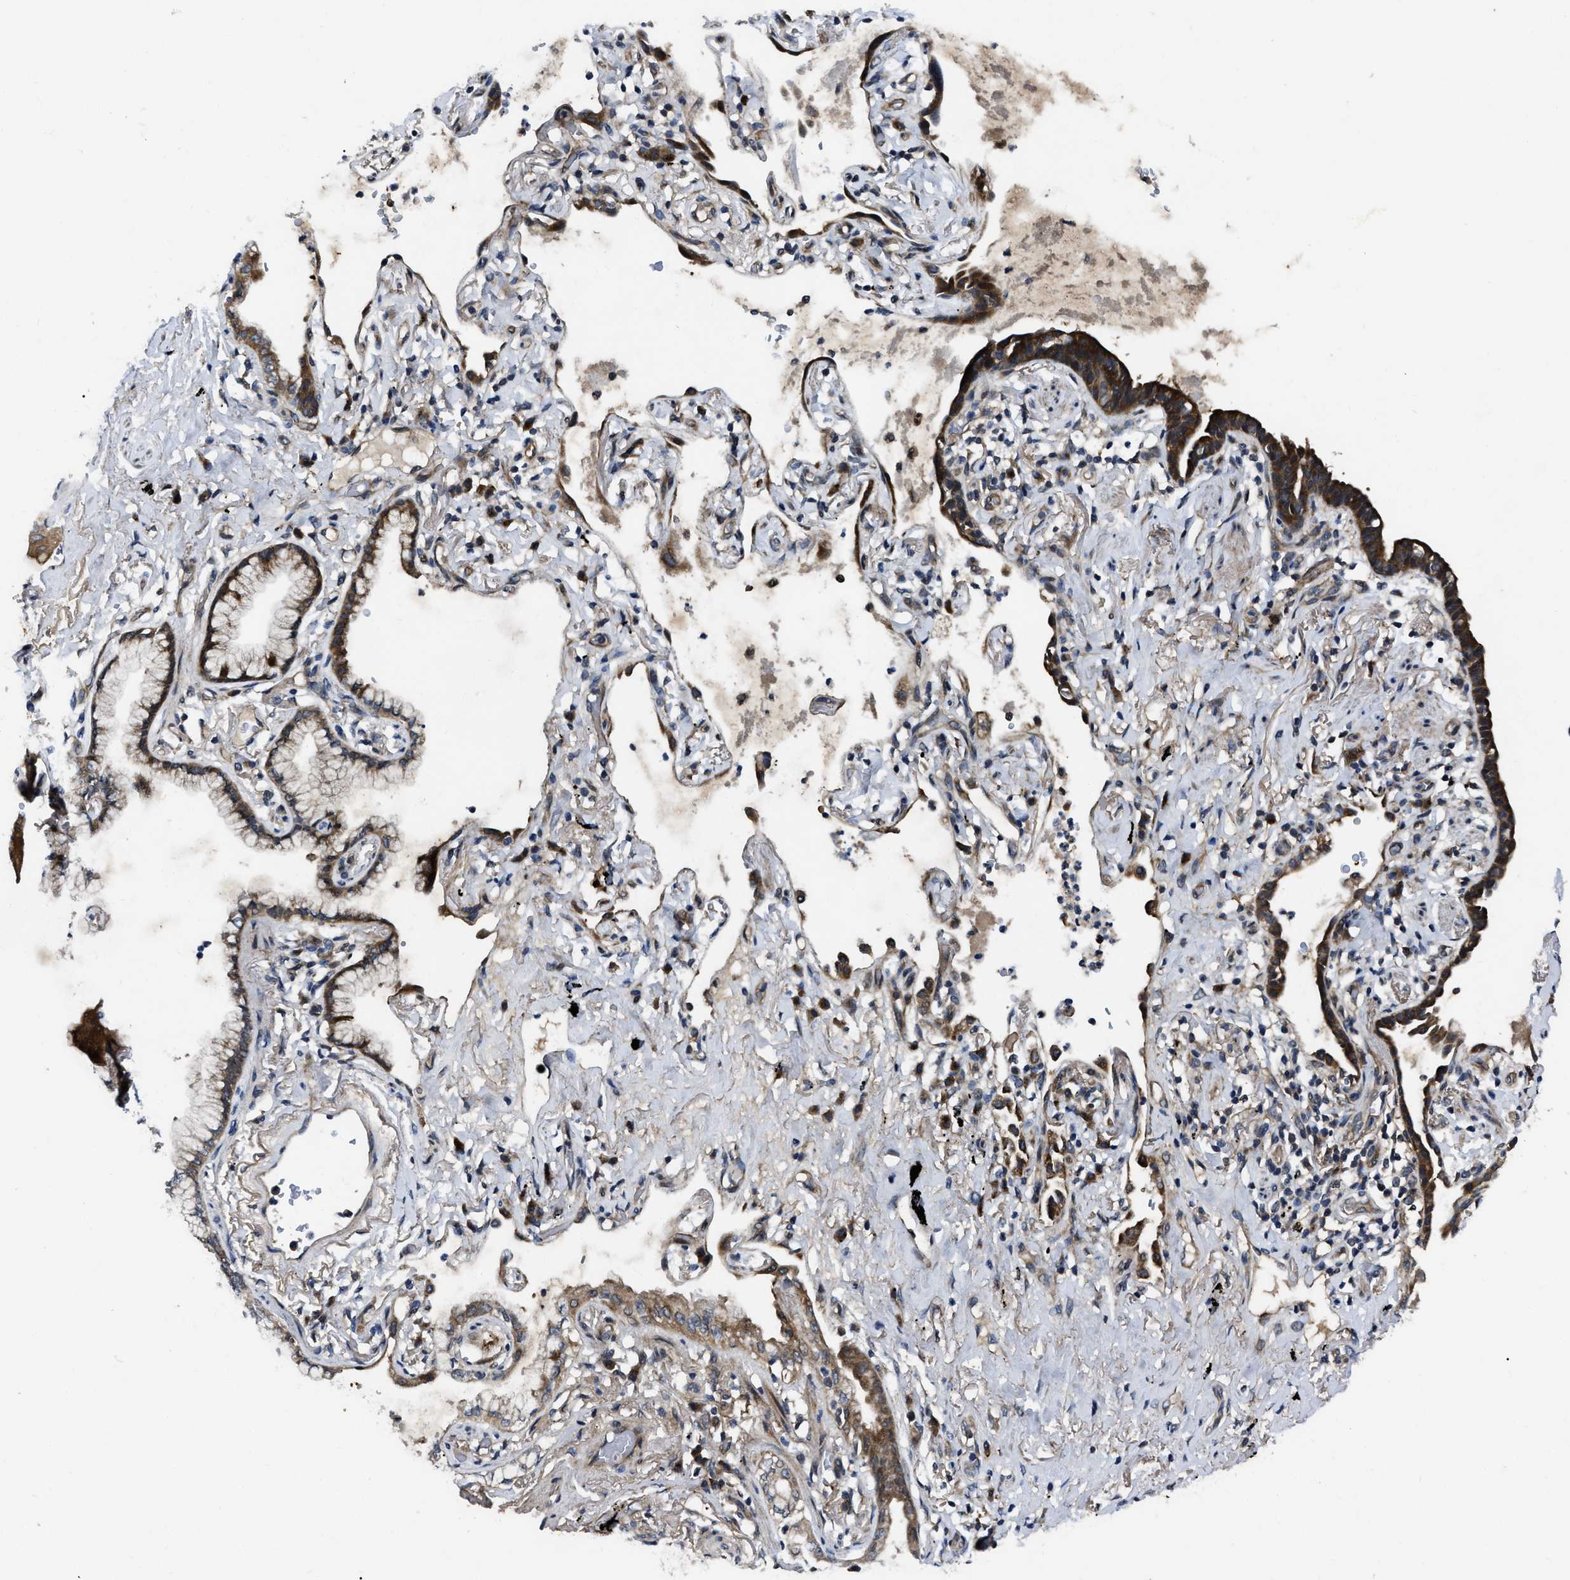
{"staining": {"intensity": "strong", "quantity": ">75%", "location": "cytoplasmic/membranous"}, "tissue": "lung cancer", "cell_type": "Tumor cells", "image_type": "cancer", "snomed": [{"axis": "morphology", "description": "Normal tissue, NOS"}, {"axis": "morphology", "description": "Adenocarcinoma, NOS"}, {"axis": "topography", "description": "Bronchus"}, {"axis": "topography", "description": "Lung"}], "caption": "A high-resolution photomicrograph shows immunohistochemistry staining of lung adenocarcinoma, which shows strong cytoplasmic/membranous expression in about >75% of tumor cells.", "gene": "PPWD1", "patient": {"sex": "female", "age": 70}}